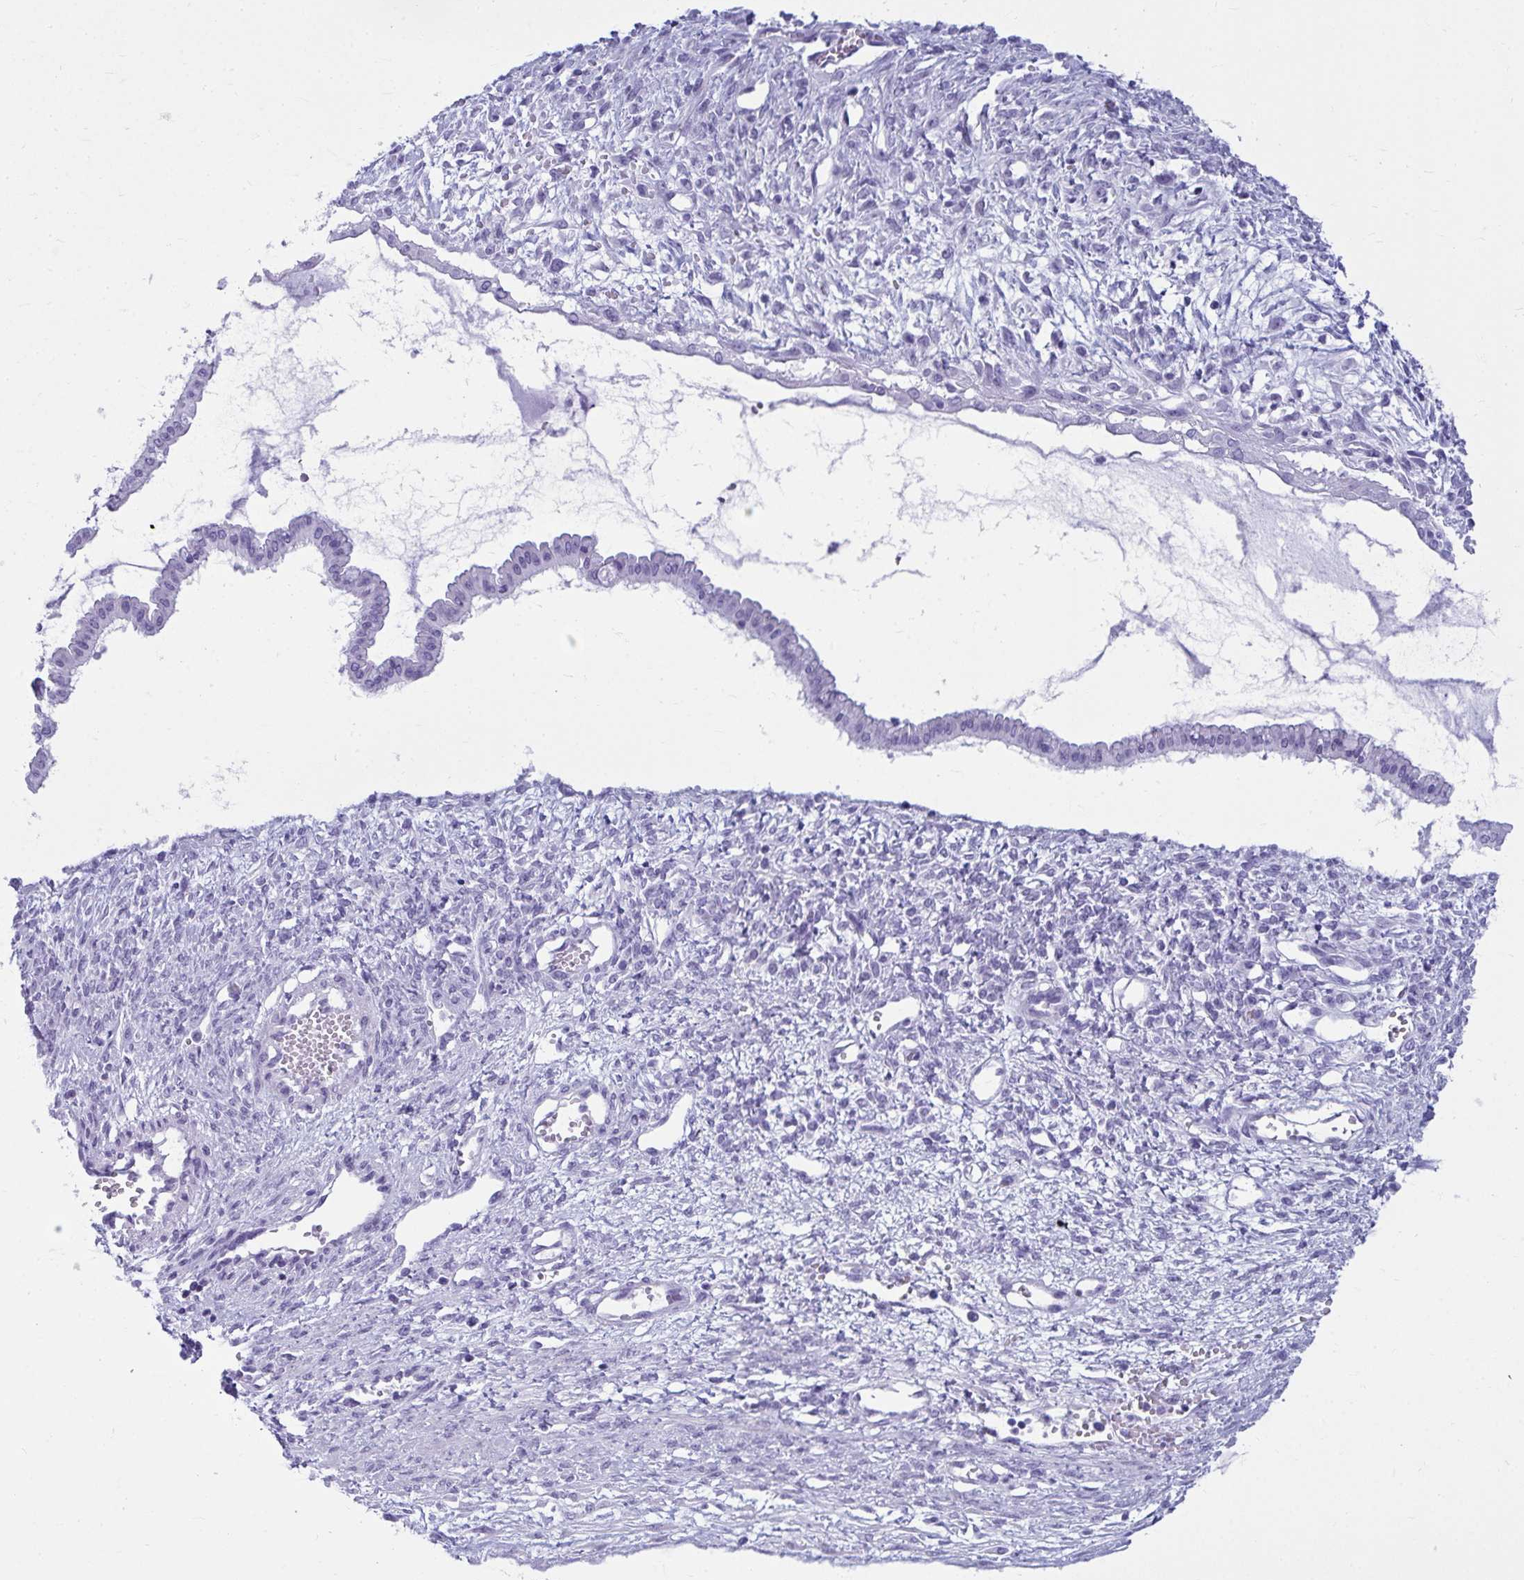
{"staining": {"intensity": "negative", "quantity": "none", "location": "none"}, "tissue": "ovarian cancer", "cell_type": "Tumor cells", "image_type": "cancer", "snomed": [{"axis": "morphology", "description": "Cystadenocarcinoma, mucinous, NOS"}, {"axis": "topography", "description": "Ovary"}], "caption": "Ovarian cancer (mucinous cystadenocarcinoma) was stained to show a protein in brown. There is no significant staining in tumor cells.", "gene": "CLGN", "patient": {"sex": "female", "age": 73}}